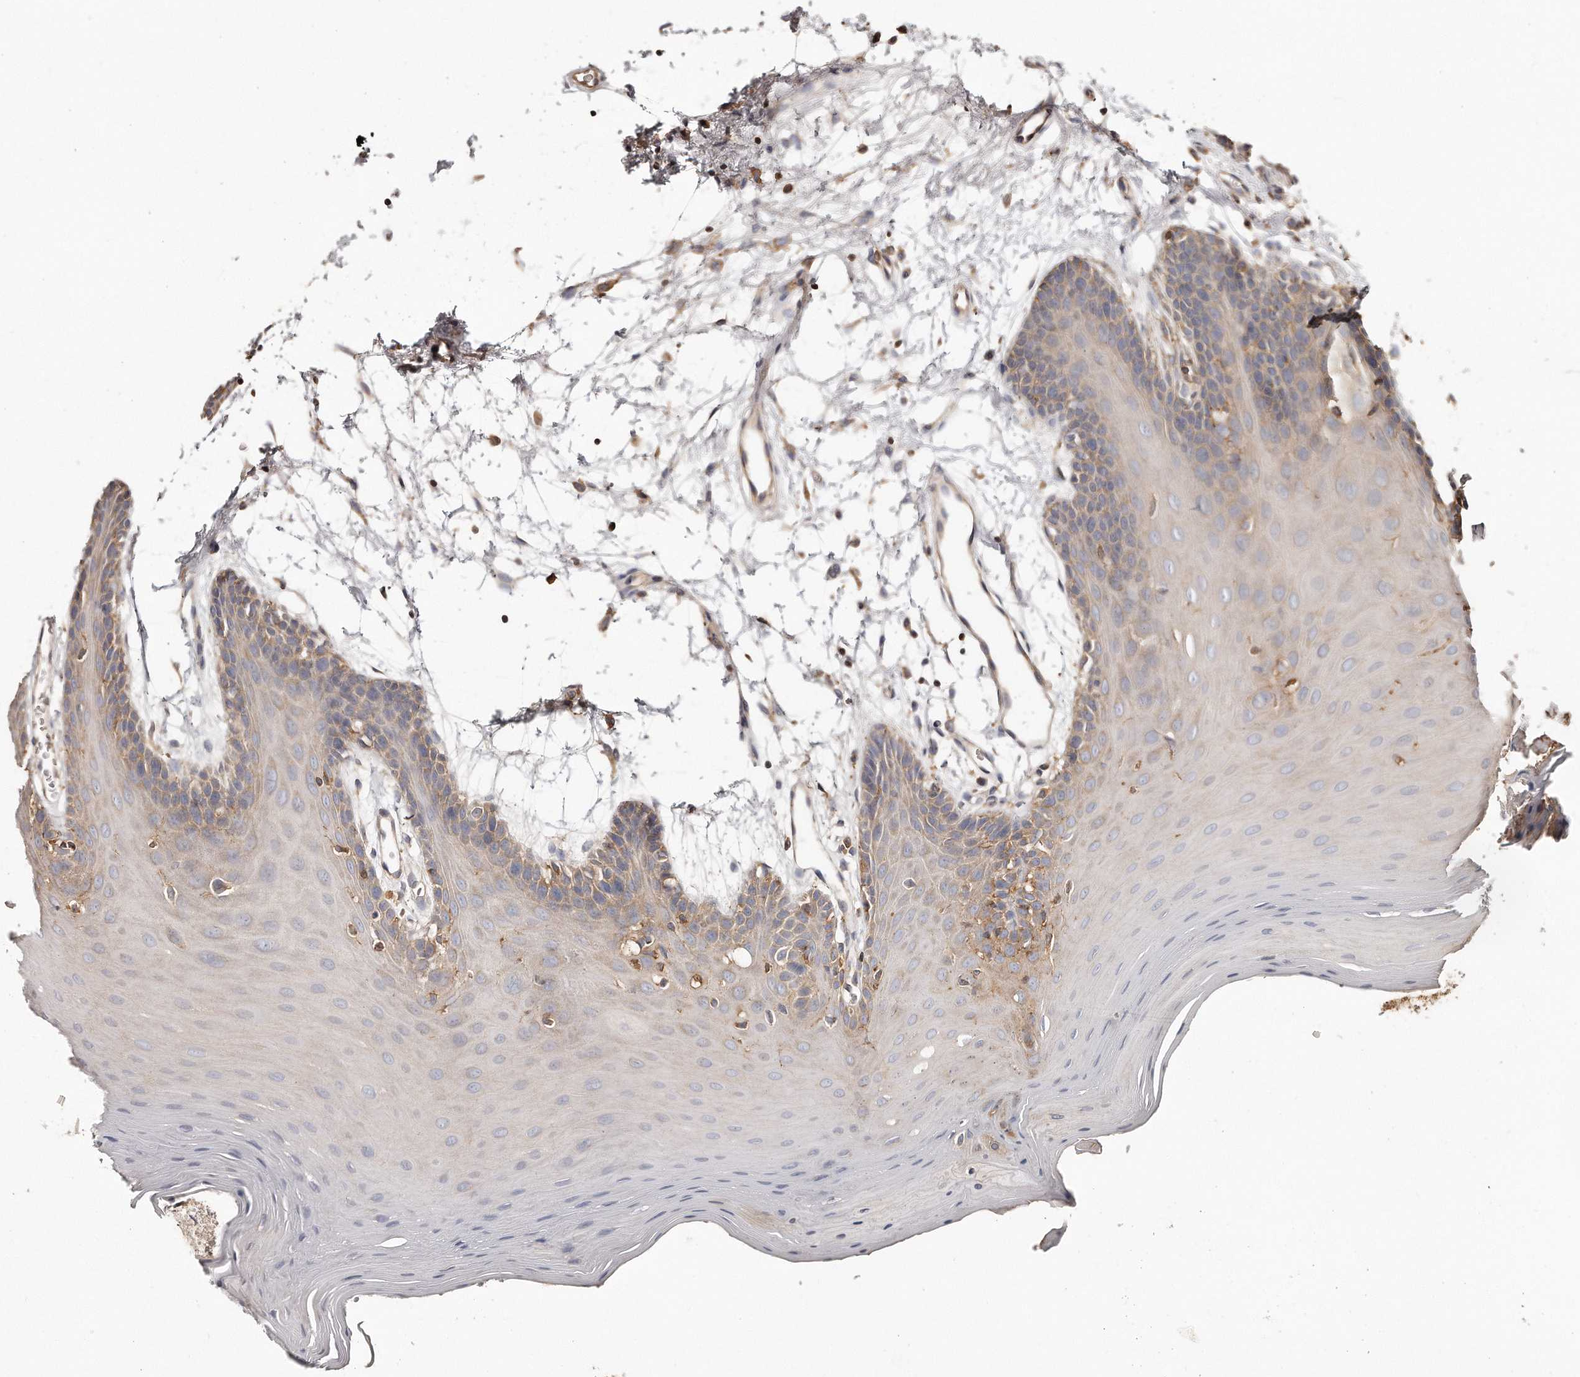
{"staining": {"intensity": "negative", "quantity": "none", "location": "none"}, "tissue": "oral mucosa", "cell_type": "Squamous epithelial cells", "image_type": "normal", "snomed": [{"axis": "morphology", "description": "Normal tissue, NOS"}, {"axis": "morphology", "description": "Squamous cell carcinoma, NOS"}, {"axis": "topography", "description": "Skeletal muscle"}, {"axis": "topography", "description": "Oral tissue"}, {"axis": "topography", "description": "Salivary gland"}, {"axis": "topography", "description": "Head-Neck"}], "caption": "There is no significant expression in squamous epithelial cells of oral mucosa. The staining is performed using DAB (3,3'-diaminobenzidine) brown chromogen with nuclei counter-stained in using hematoxylin.", "gene": "CAP1", "patient": {"sex": "male", "age": 54}}